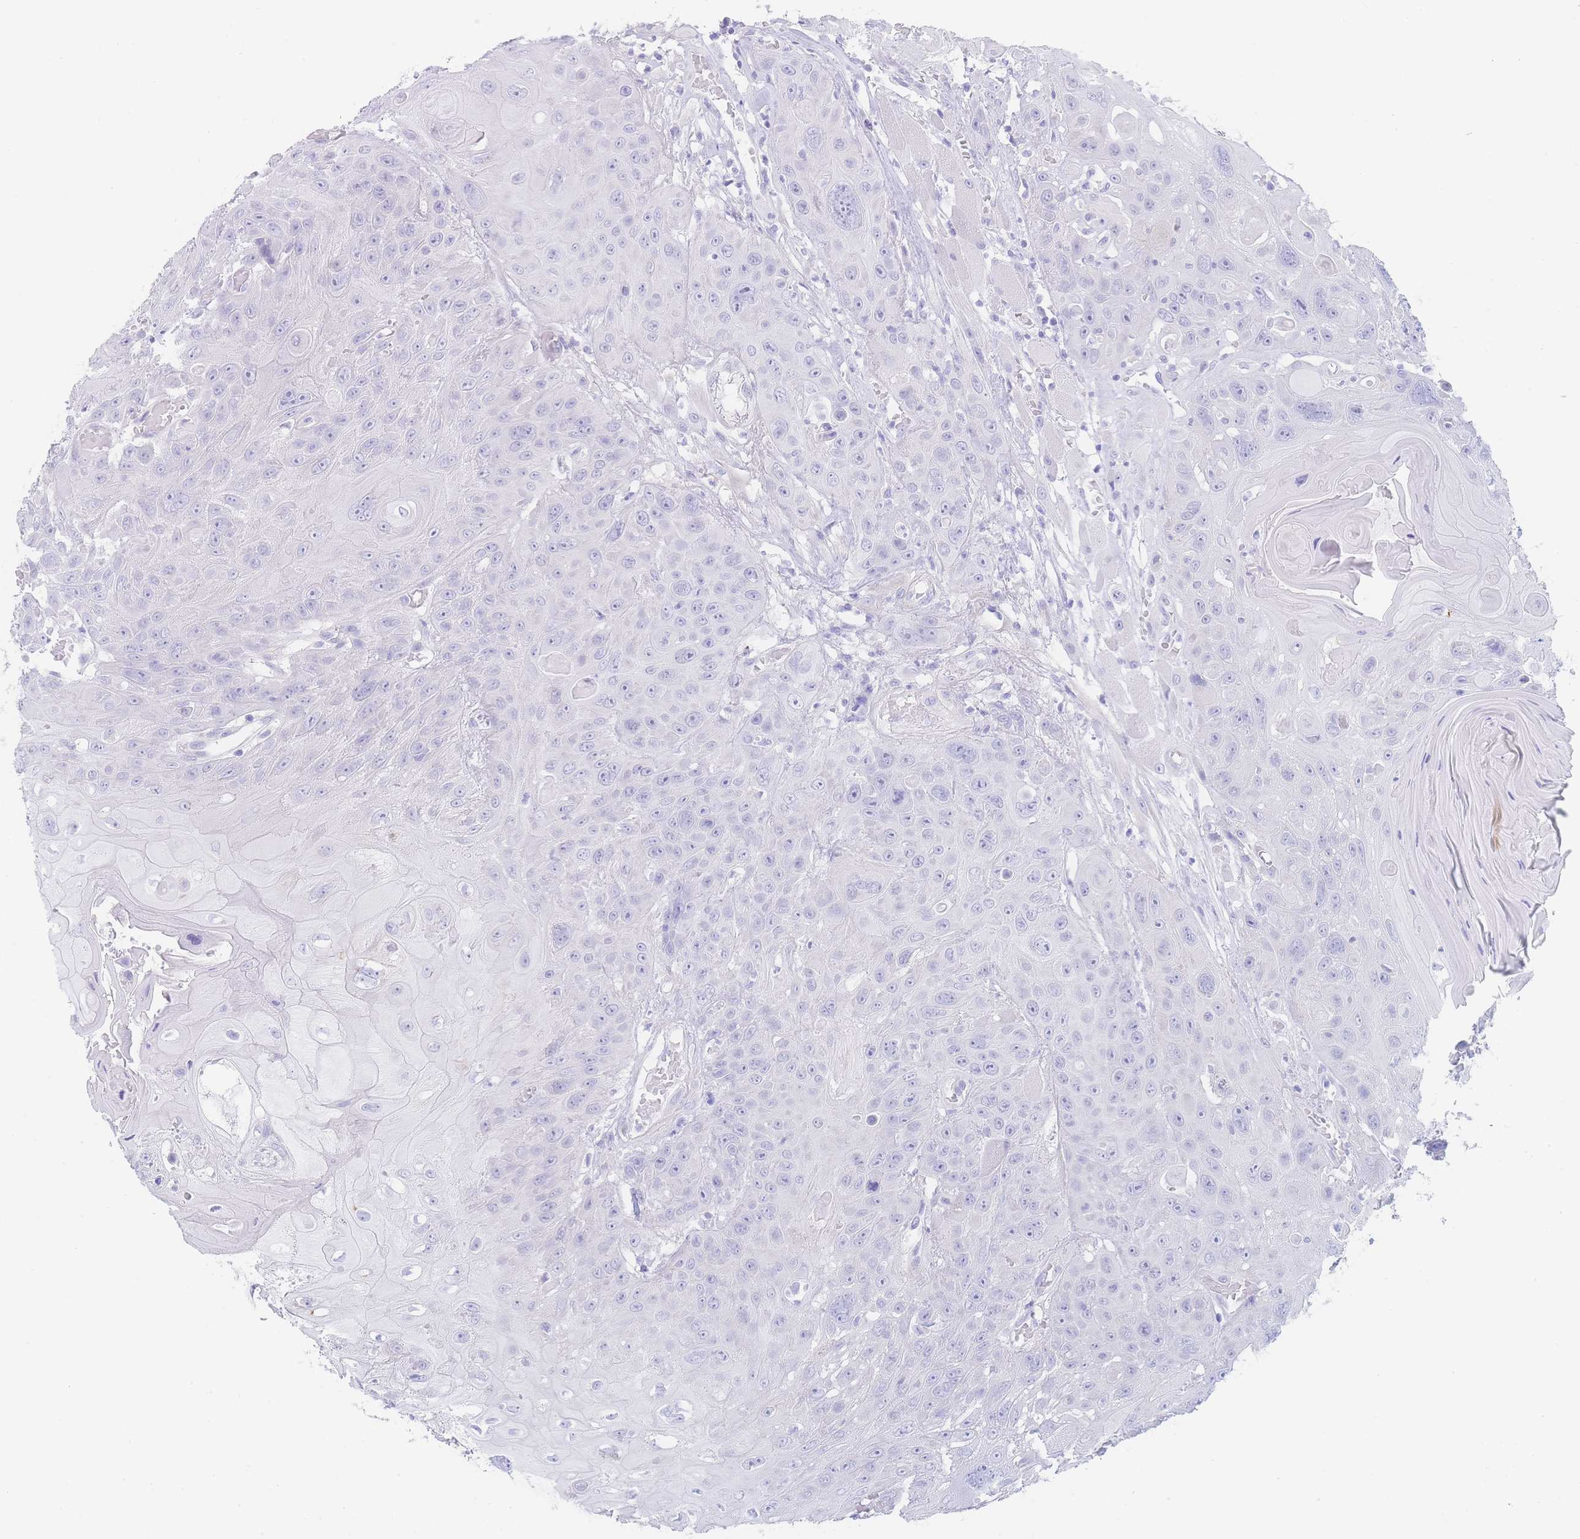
{"staining": {"intensity": "negative", "quantity": "none", "location": "none"}, "tissue": "head and neck cancer", "cell_type": "Tumor cells", "image_type": "cancer", "snomed": [{"axis": "morphology", "description": "Squamous cell carcinoma, NOS"}, {"axis": "topography", "description": "Head-Neck"}], "caption": "IHC of human head and neck cancer (squamous cell carcinoma) demonstrates no expression in tumor cells. (Immunohistochemistry (ihc), brightfield microscopy, high magnification).", "gene": "LZTFL1", "patient": {"sex": "female", "age": 59}}